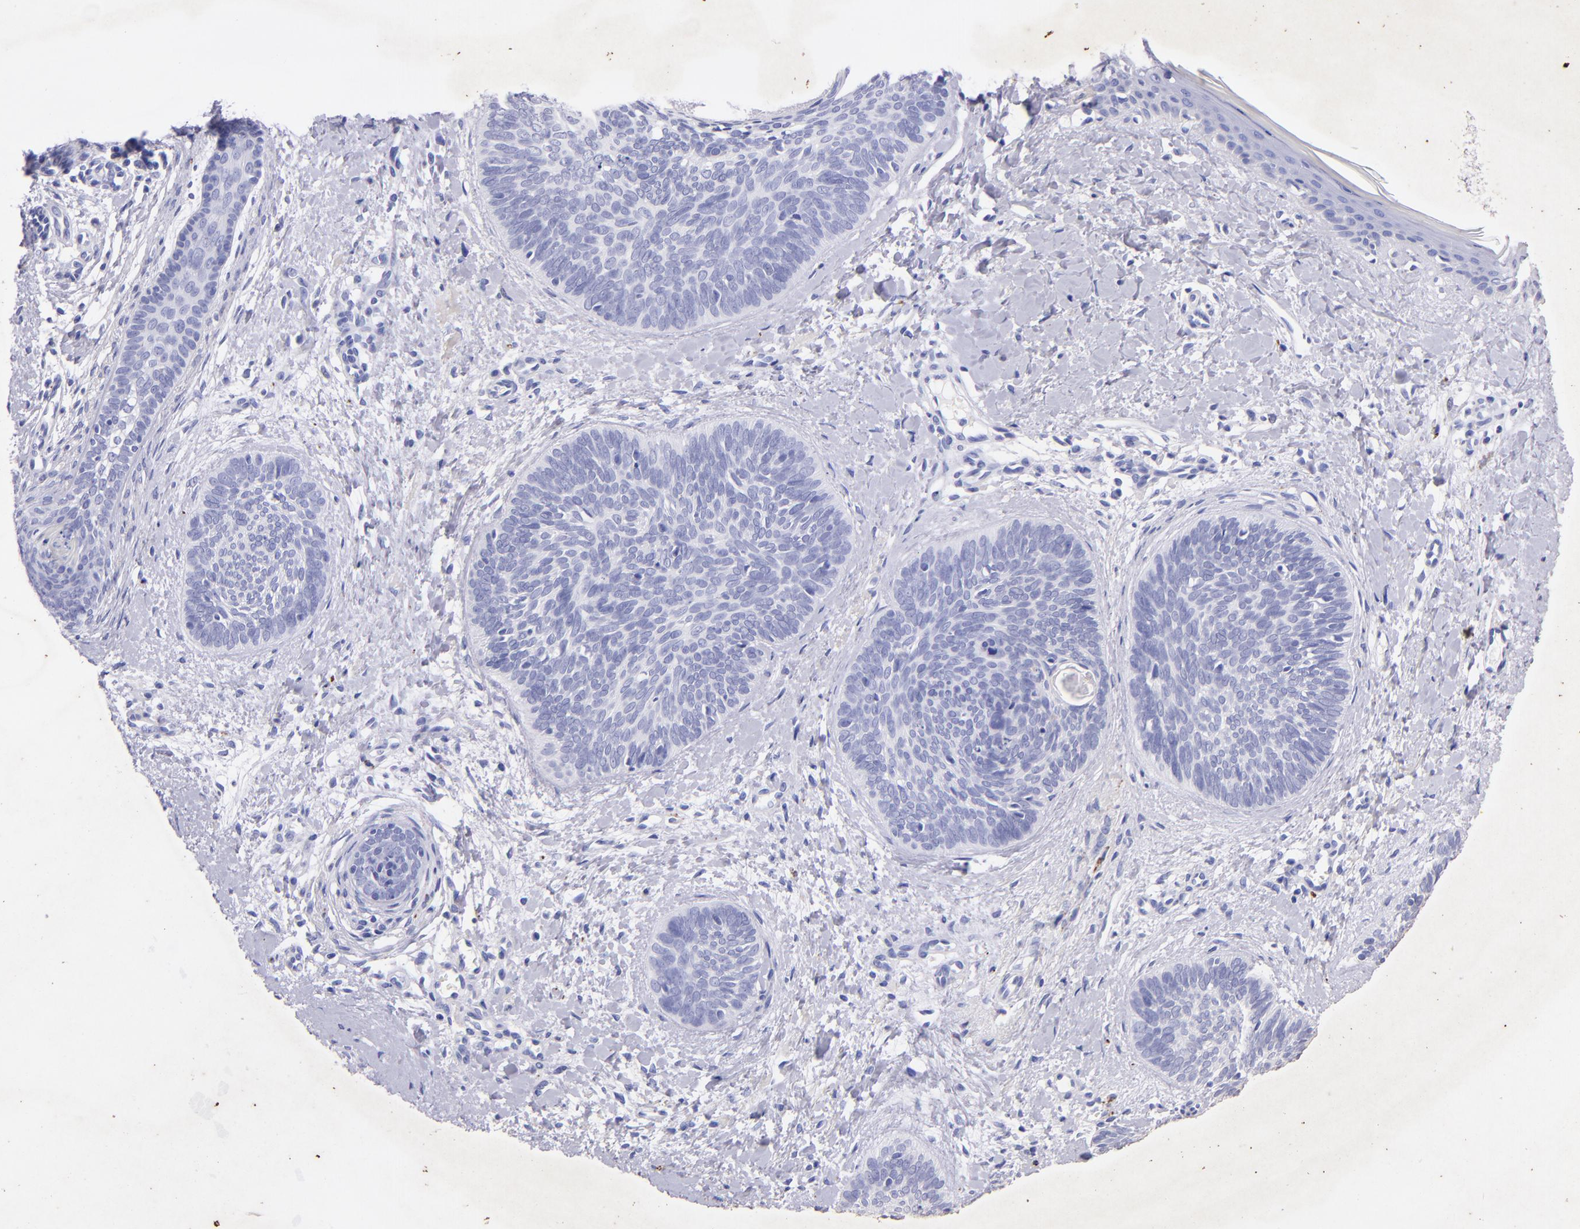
{"staining": {"intensity": "negative", "quantity": "none", "location": "none"}, "tissue": "skin cancer", "cell_type": "Tumor cells", "image_type": "cancer", "snomed": [{"axis": "morphology", "description": "Basal cell carcinoma"}, {"axis": "topography", "description": "Skin"}], "caption": "Immunohistochemical staining of skin basal cell carcinoma displays no significant staining in tumor cells. The staining was performed using DAB (3,3'-diaminobenzidine) to visualize the protein expression in brown, while the nuclei were stained in blue with hematoxylin (Magnification: 20x).", "gene": "UCHL1", "patient": {"sex": "female", "age": 81}}